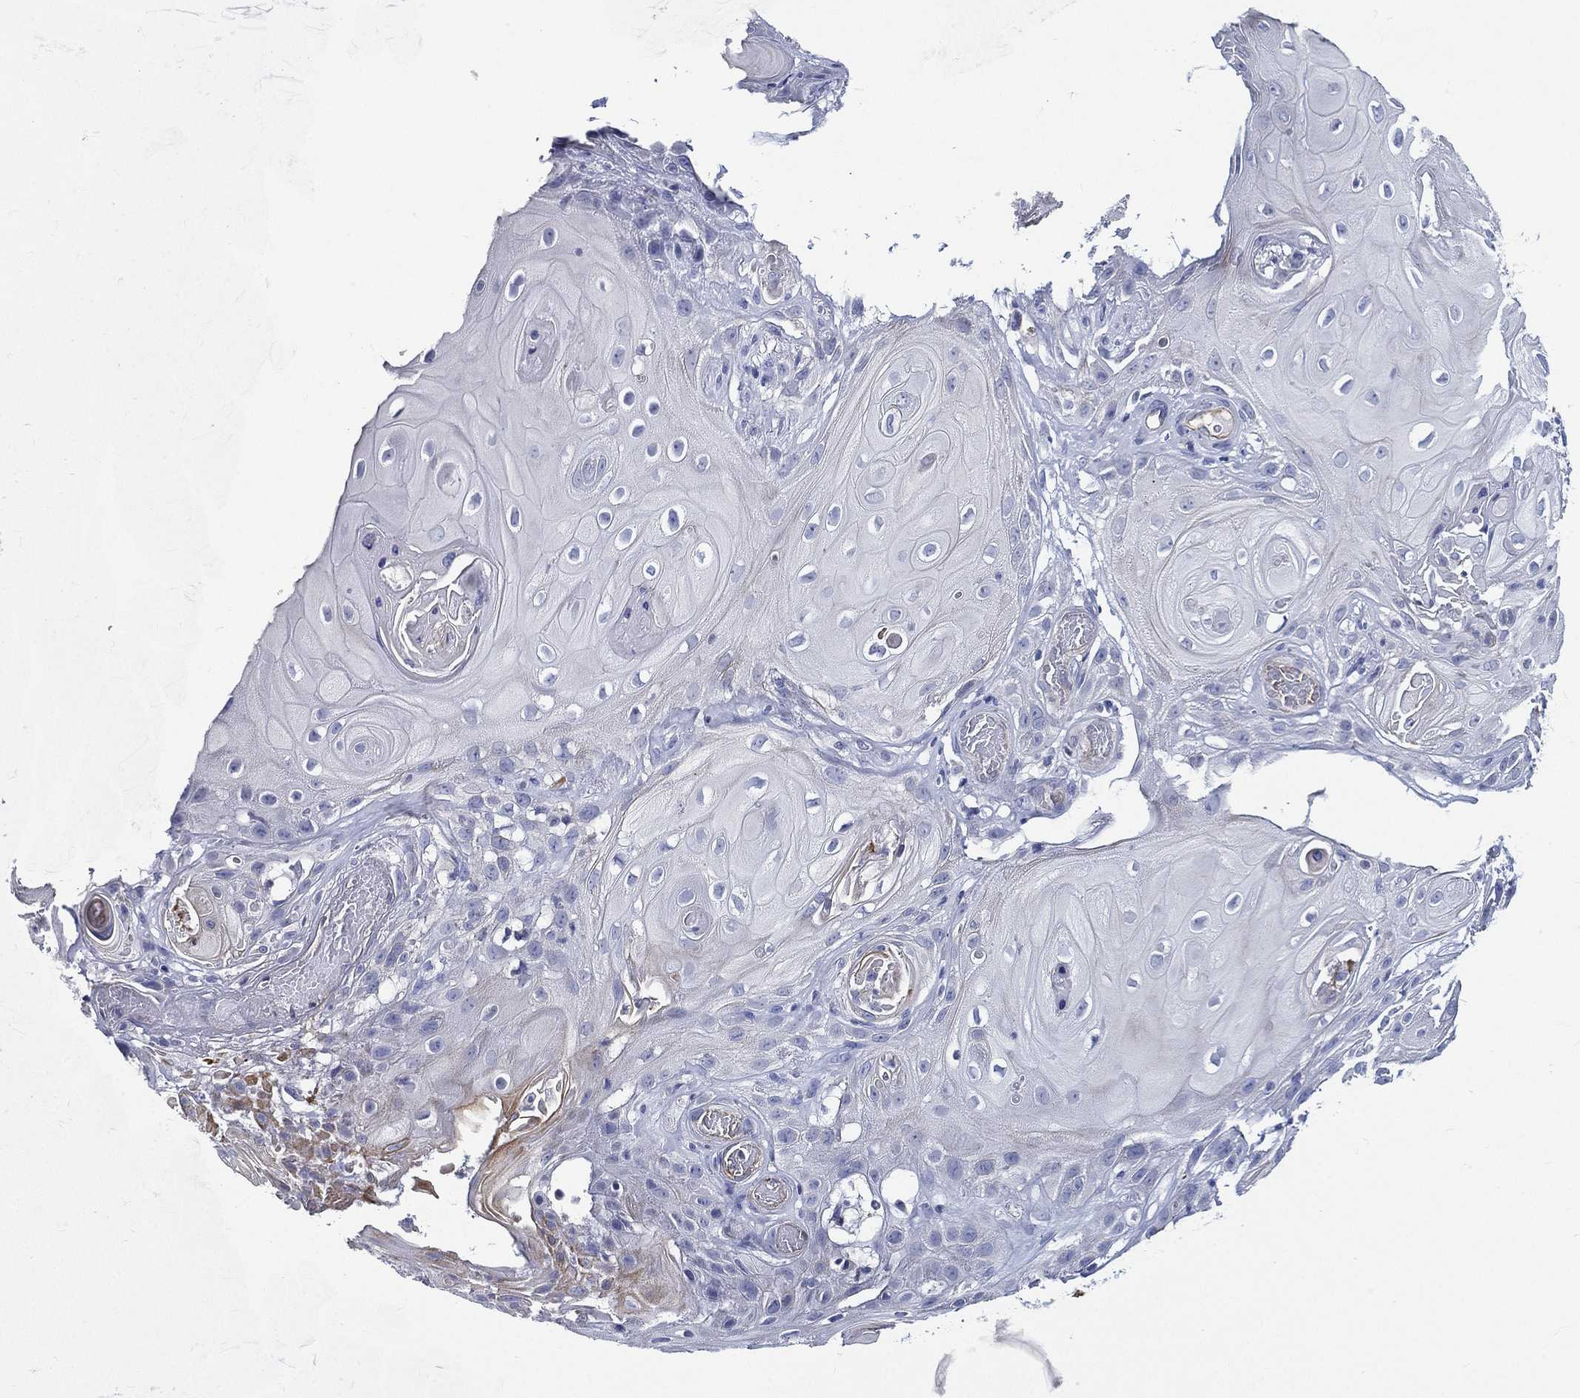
{"staining": {"intensity": "negative", "quantity": "none", "location": "none"}, "tissue": "skin cancer", "cell_type": "Tumor cells", "image_type": "cancer", "snomed": [{"axis": "morphology", "description": "Squamous cell carcinoma, NOS"}, {"axis": "topography", "description": "Skin"}], "caption": "Human skin cancer (squamous cell carcinoma) stained for a protein using IHC displays no expression in tumor cells.", "gene": "NEDD9", "patient": {"sex": "male", "age": 62}}